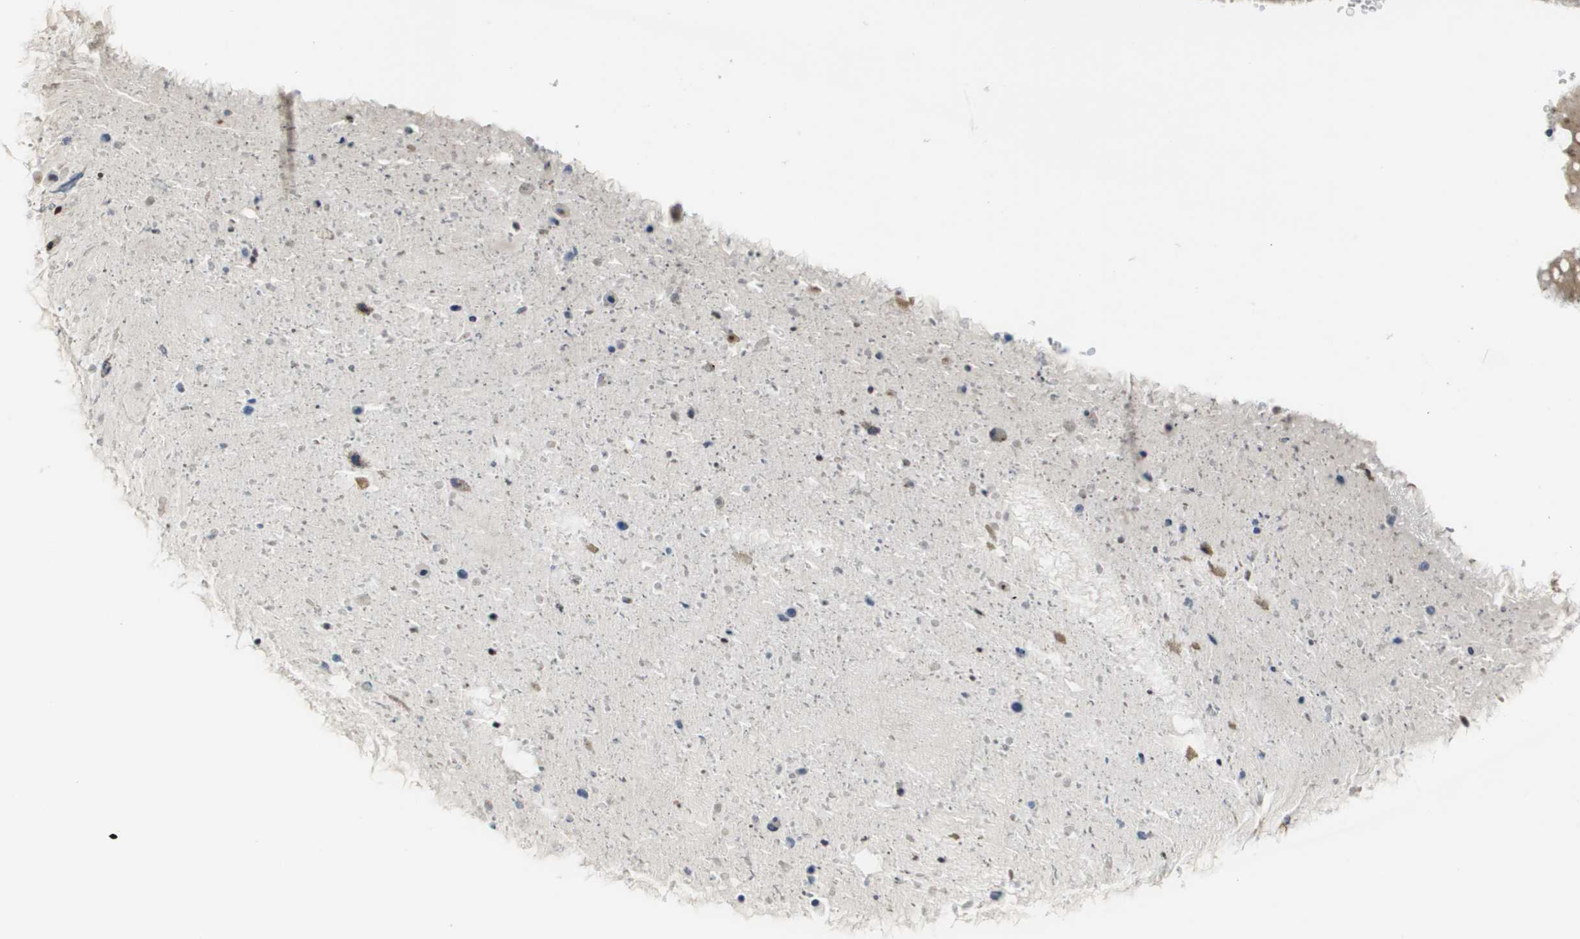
{"staining": {"intensity": "moderate", "quantity": ">75%", "location": "cytoplasmic/membranous"}, "tissue": "bronchus", "cell_type": "Respiratory epithelial cells", "image_type": "normal", "snomed": [{"axis": "morphology", "description": "Normal tissue, NOS"}, {"axis": "morphology", "description": "Adenocarcinoma, NOS"}, {"axis": "morphology", "description": "Adenocarcinoma, metastatic, NOS"}, {"axis": "topography", "description": "Lymph node"}, {"axis": "topography", "description": "Bronchus"}, {"axis": "topography", "description": "Lung"}], "caption": "This photomicrograph shows immunohistochemistry (IHC) staining of benign human bronchus, with medium moderate cytoplasmic/membranous expression in about >75% of respiratory epithelial cells.", "gene": "PCK1", "patient": {"sex": "female", "age": 54}}